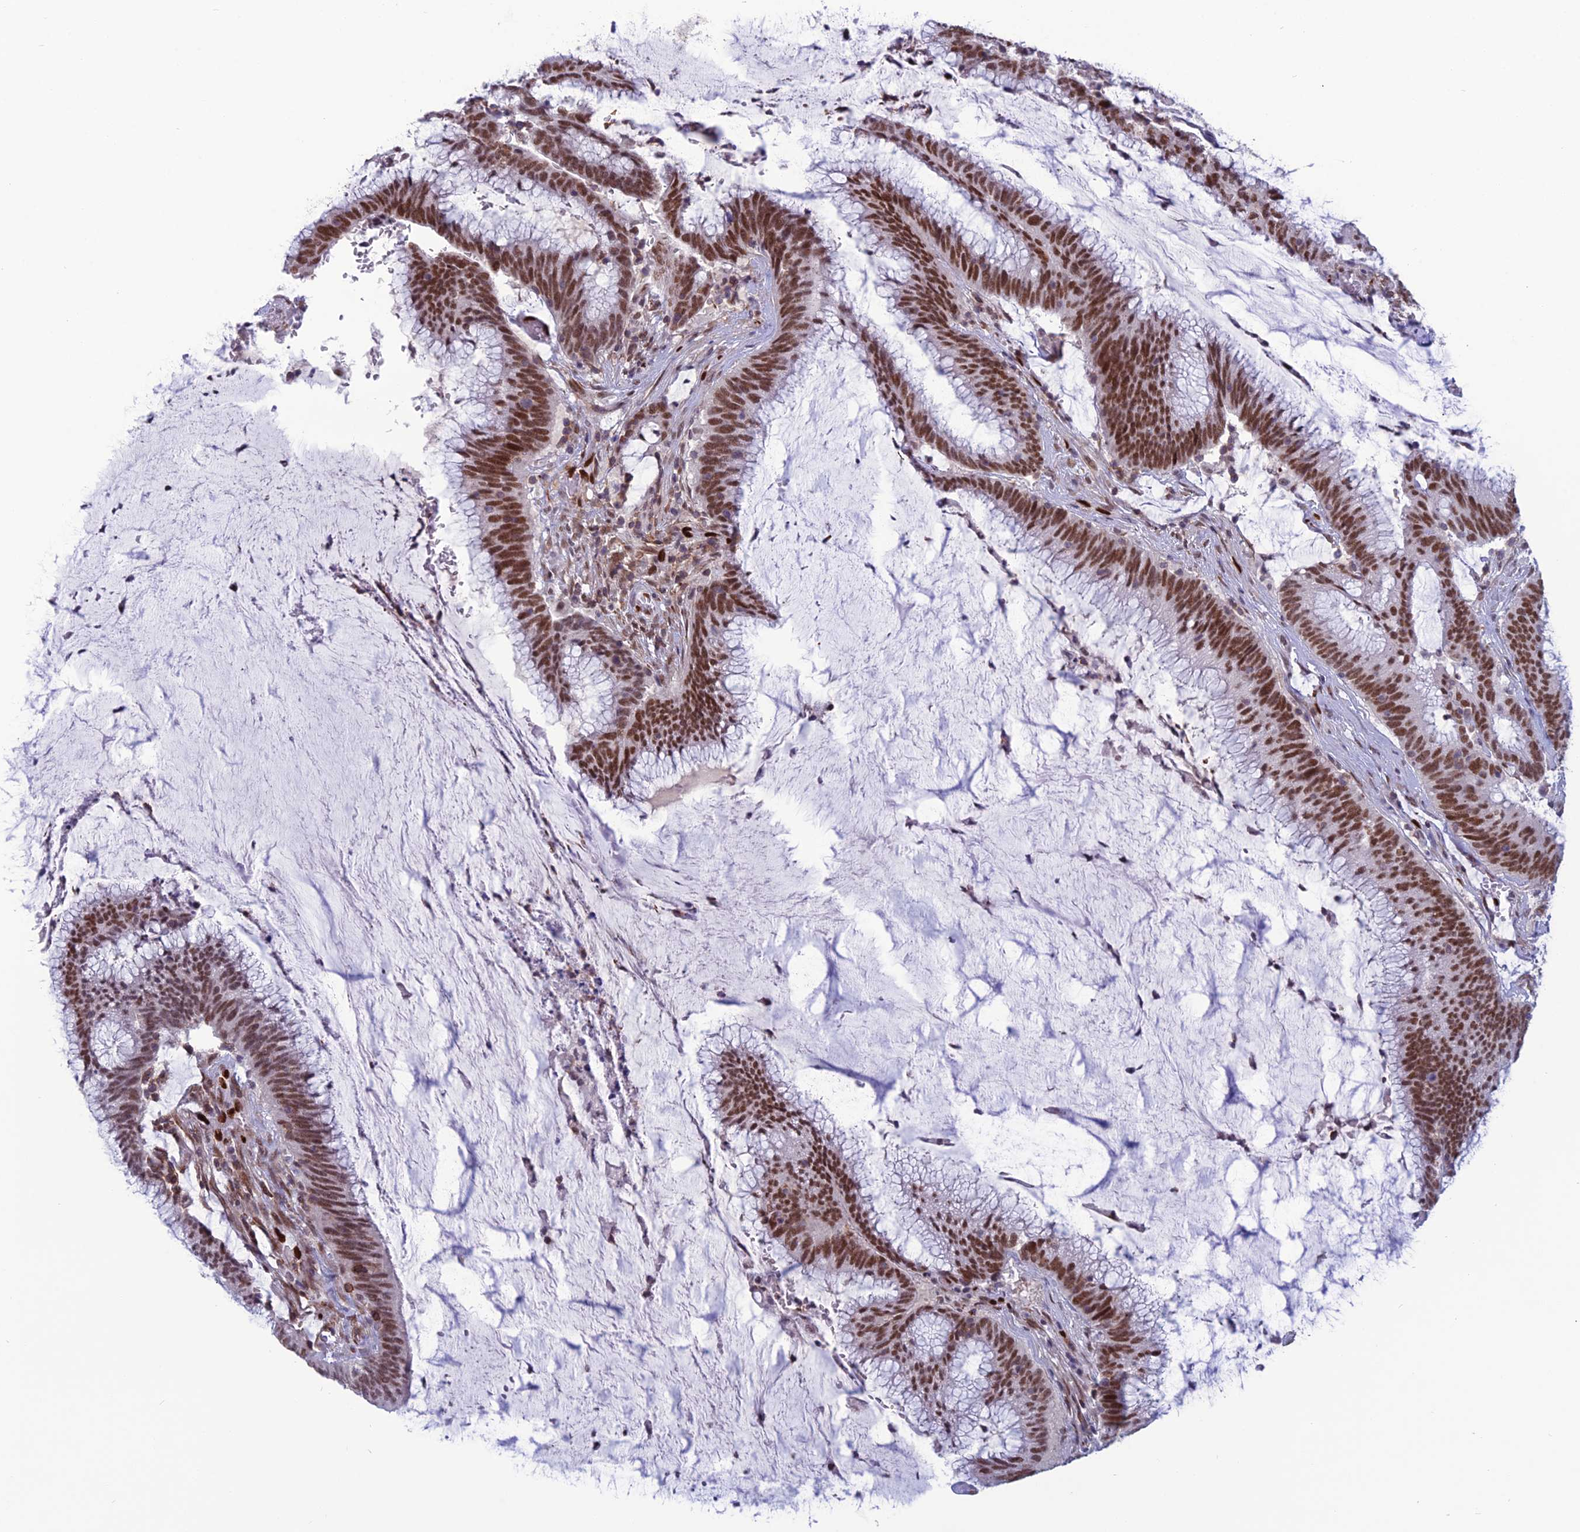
{"staining": {"intensity": "strong", "quantity": ">75%", "location": "nuclear"}, "tissue": "colorectal cancer", "cell_type": "Tumor cells", "image_type": "cancer", "snomed": [{"axis": "morphology", "description": "Adenocarcinoma, NOS"}, {"axis": "topography", "description": "Rectum"}], "caption": "Strong nuclear protein expression is identified in about >75% of tumor cells in adenocarcinoma (colorectal).", "gene": "NOL4L", "patient": {"sex": "female", "age": 77}}